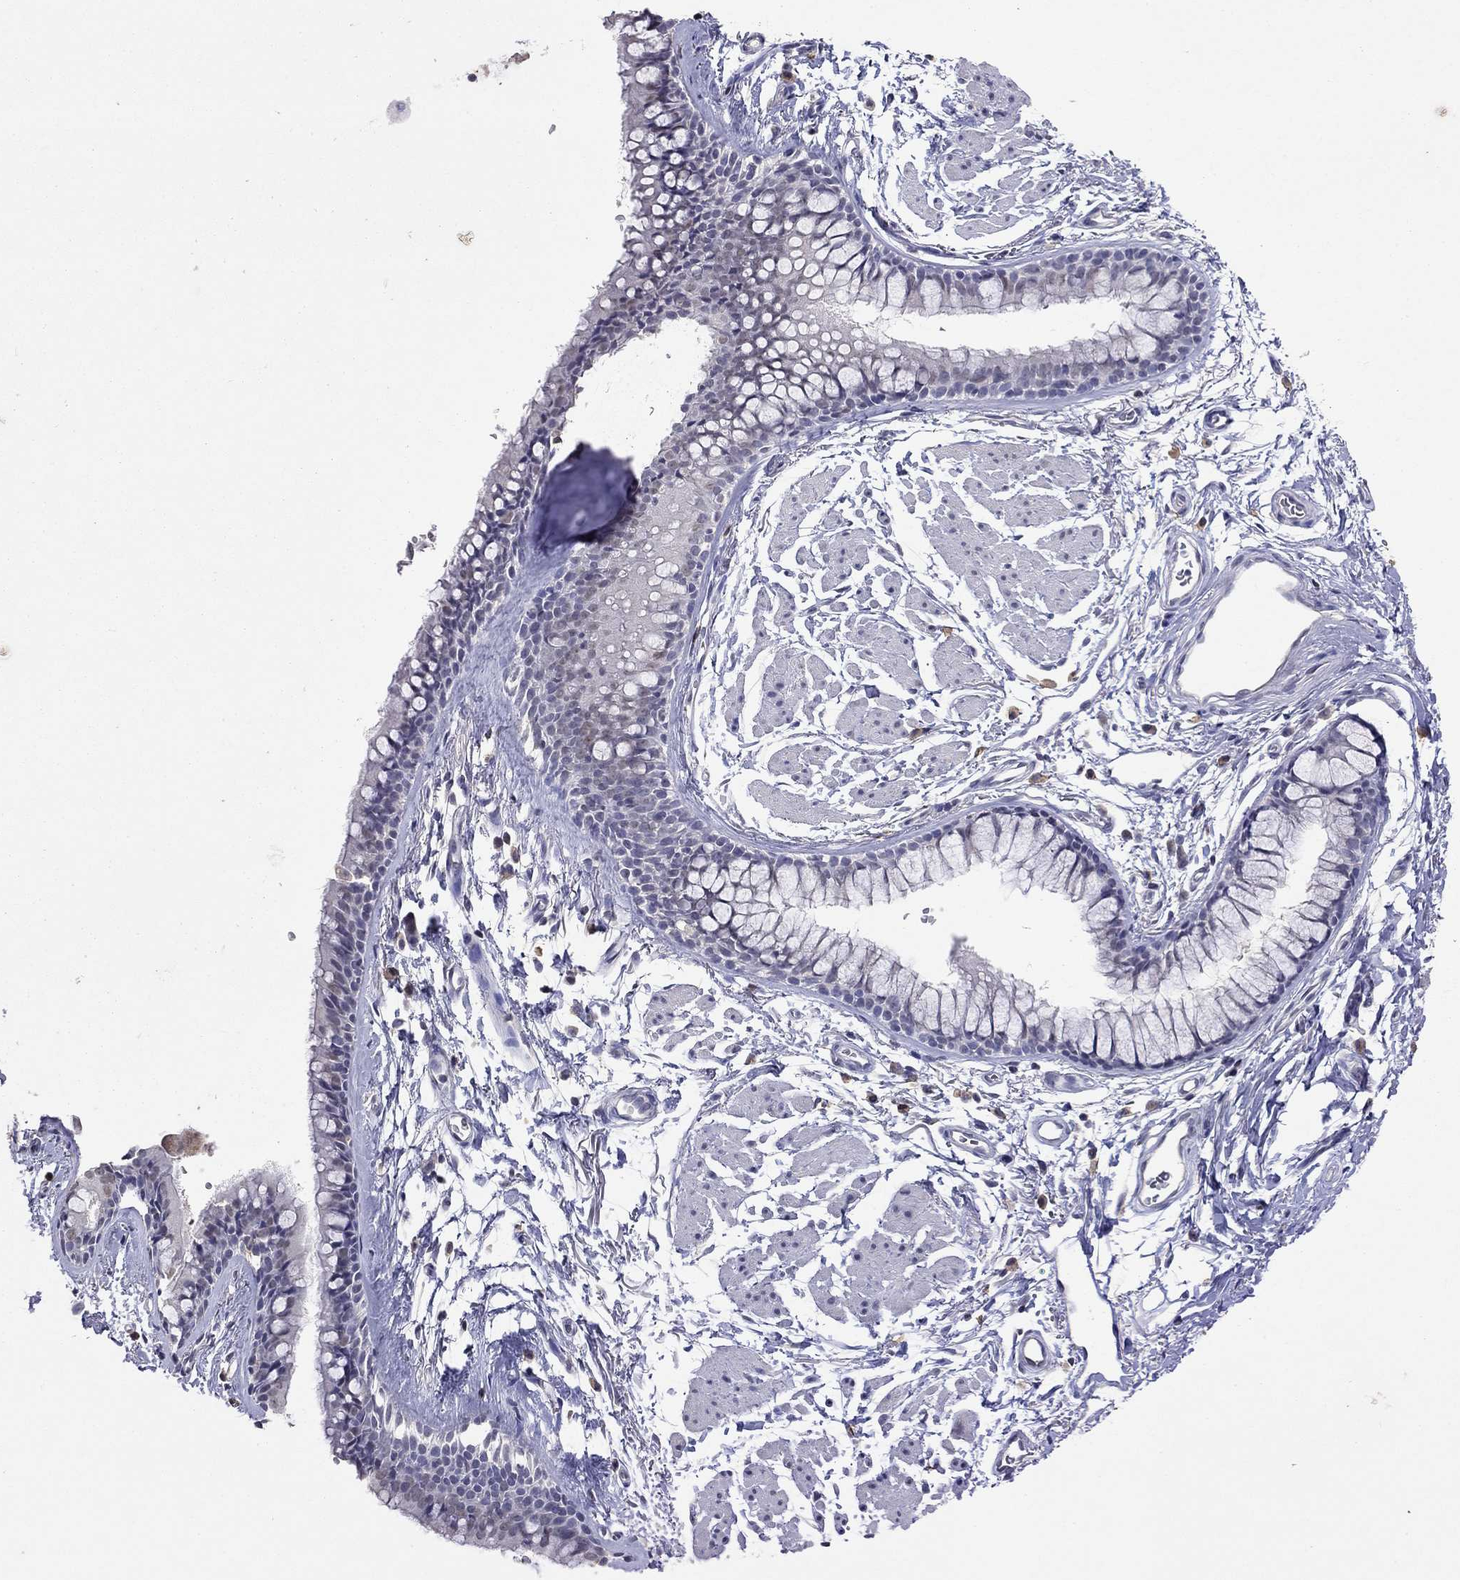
{"staining": {"intensity": "negative", "quantity": "none", "location": "none"}, "tissue": "adipose tissue", "cell_type": "Adipocytes", "image_type": "normal", "snomed": [{"axis": "morphology", "description": "Normal tissue, NOS"}, {"axis": "topography", "description": "Cartilage tissue"}, {"axis": "topography", "description": "Bronchus"}], "caption": "Immunohistochemical staining of unremarkable human adipose tissue displays no significant expression in adipocytes. (DAB (3,3'-diaminobenzidine) immunohistochemistry, high magnification).", "gene": "WNK3", "patient": {"sex": "female", "age": 79}}